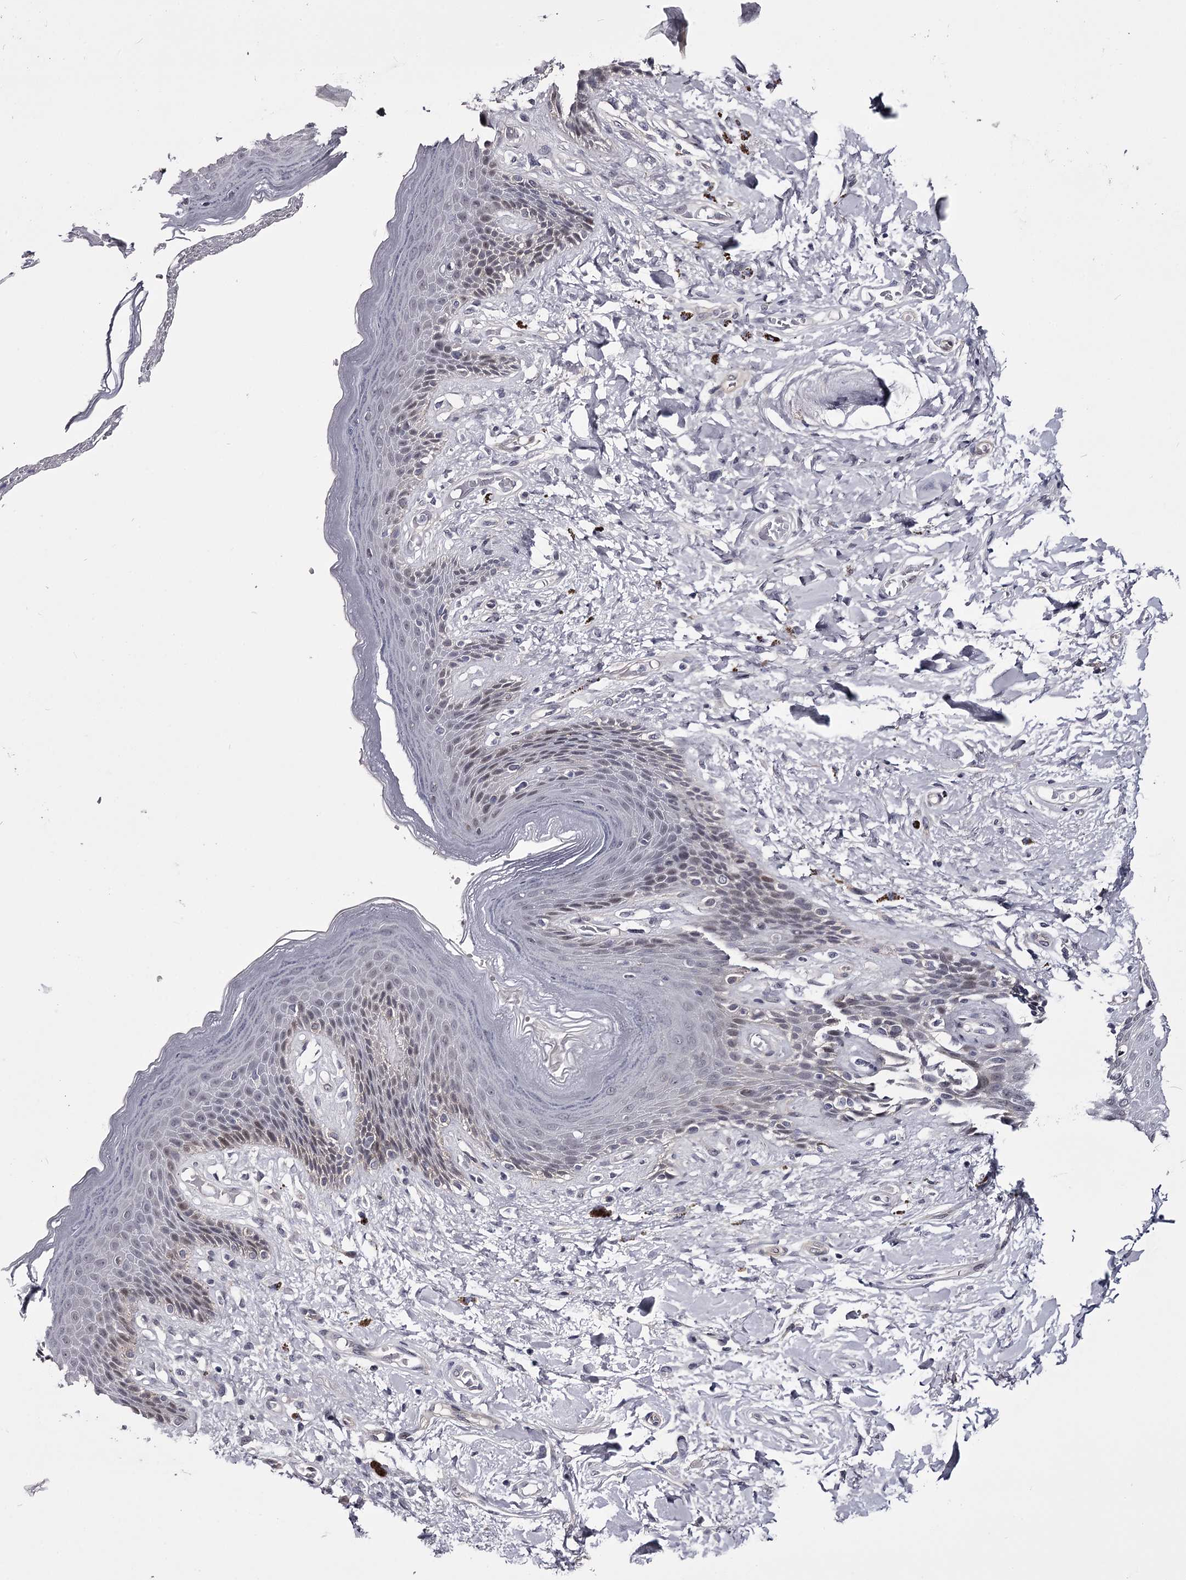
{"staining": {"intensity": "weak", "quantity": "<25%", "location": "nuclear"}, "tissue": "skin", "cell_type": "Epidermal cells", "image_type": "normal", "snomed": [{"axis": "morphology", "description": "Normal tissue, NOS"}, {"axis": "topography", "description": "Anal"}], "caption": "This is a micrograph of IHC staining of benign skin, which shows no positivity in epidermal cells.", "gene": "OVOL2", "patient": {"sex": "female", "age": 78}}